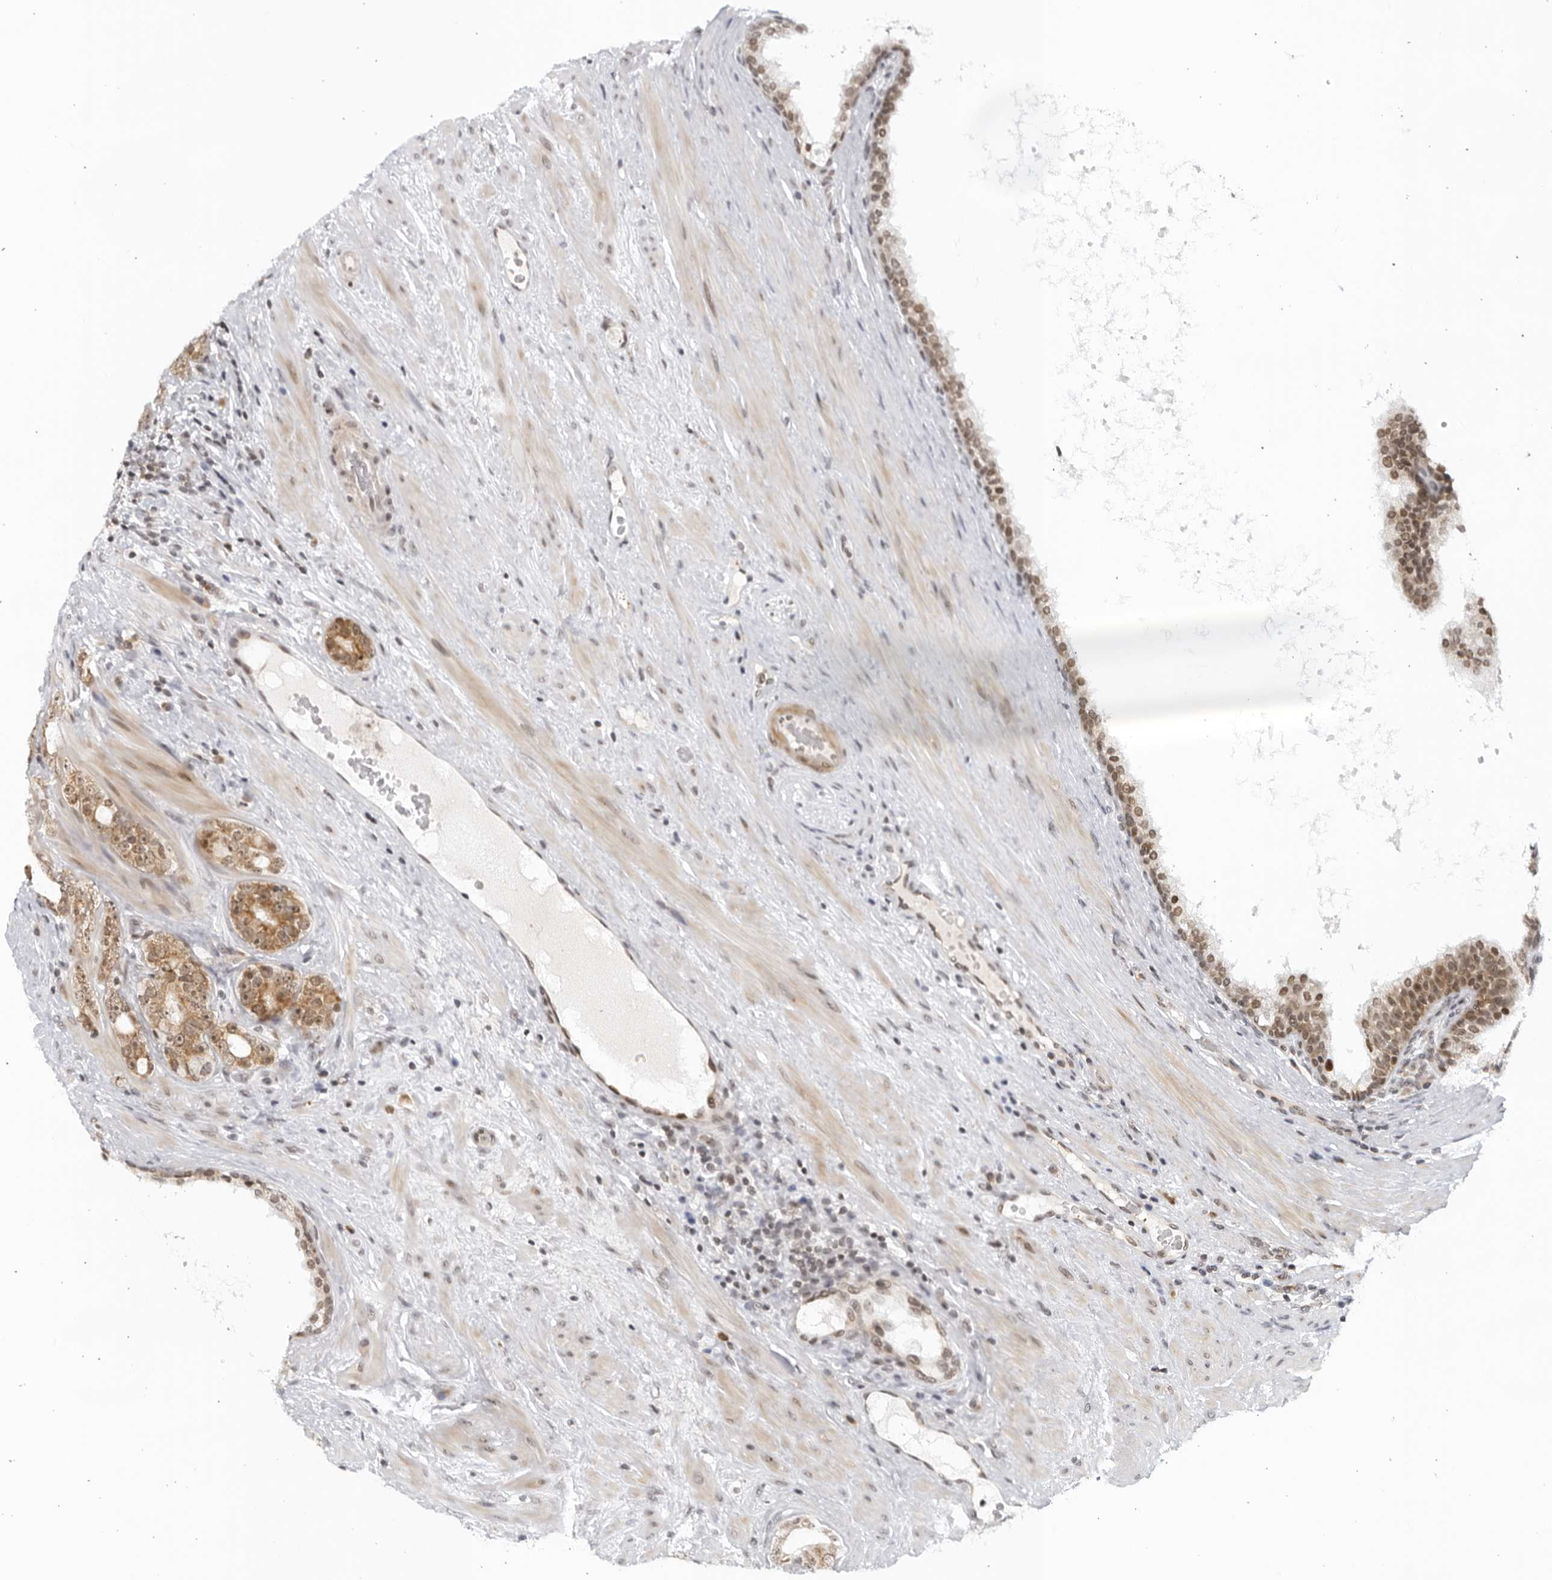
{"staining": {"intensity": "moderate", "quantity": ">75%", "location": "cytoplasmic/membranous,nuclear"}, "tissue": "prostate cancer", "cell_type": "Tumor cells", "image_type": "cancer", "snomed": [{"axis": "morphology", "description": "Adenocarcinoma, High grade"}, {"axis": "topography", "description": "Prostate"}], "caption": "Human prostate adenocarcinoma (high-grade) stained with a brown dye reveals moderate cytoplasmic/membranous and nuclear positive expression in about >75% of tumor cells.", "gene": "RAB11FIP3", "patient": {"sex": "male", "age": 56}}